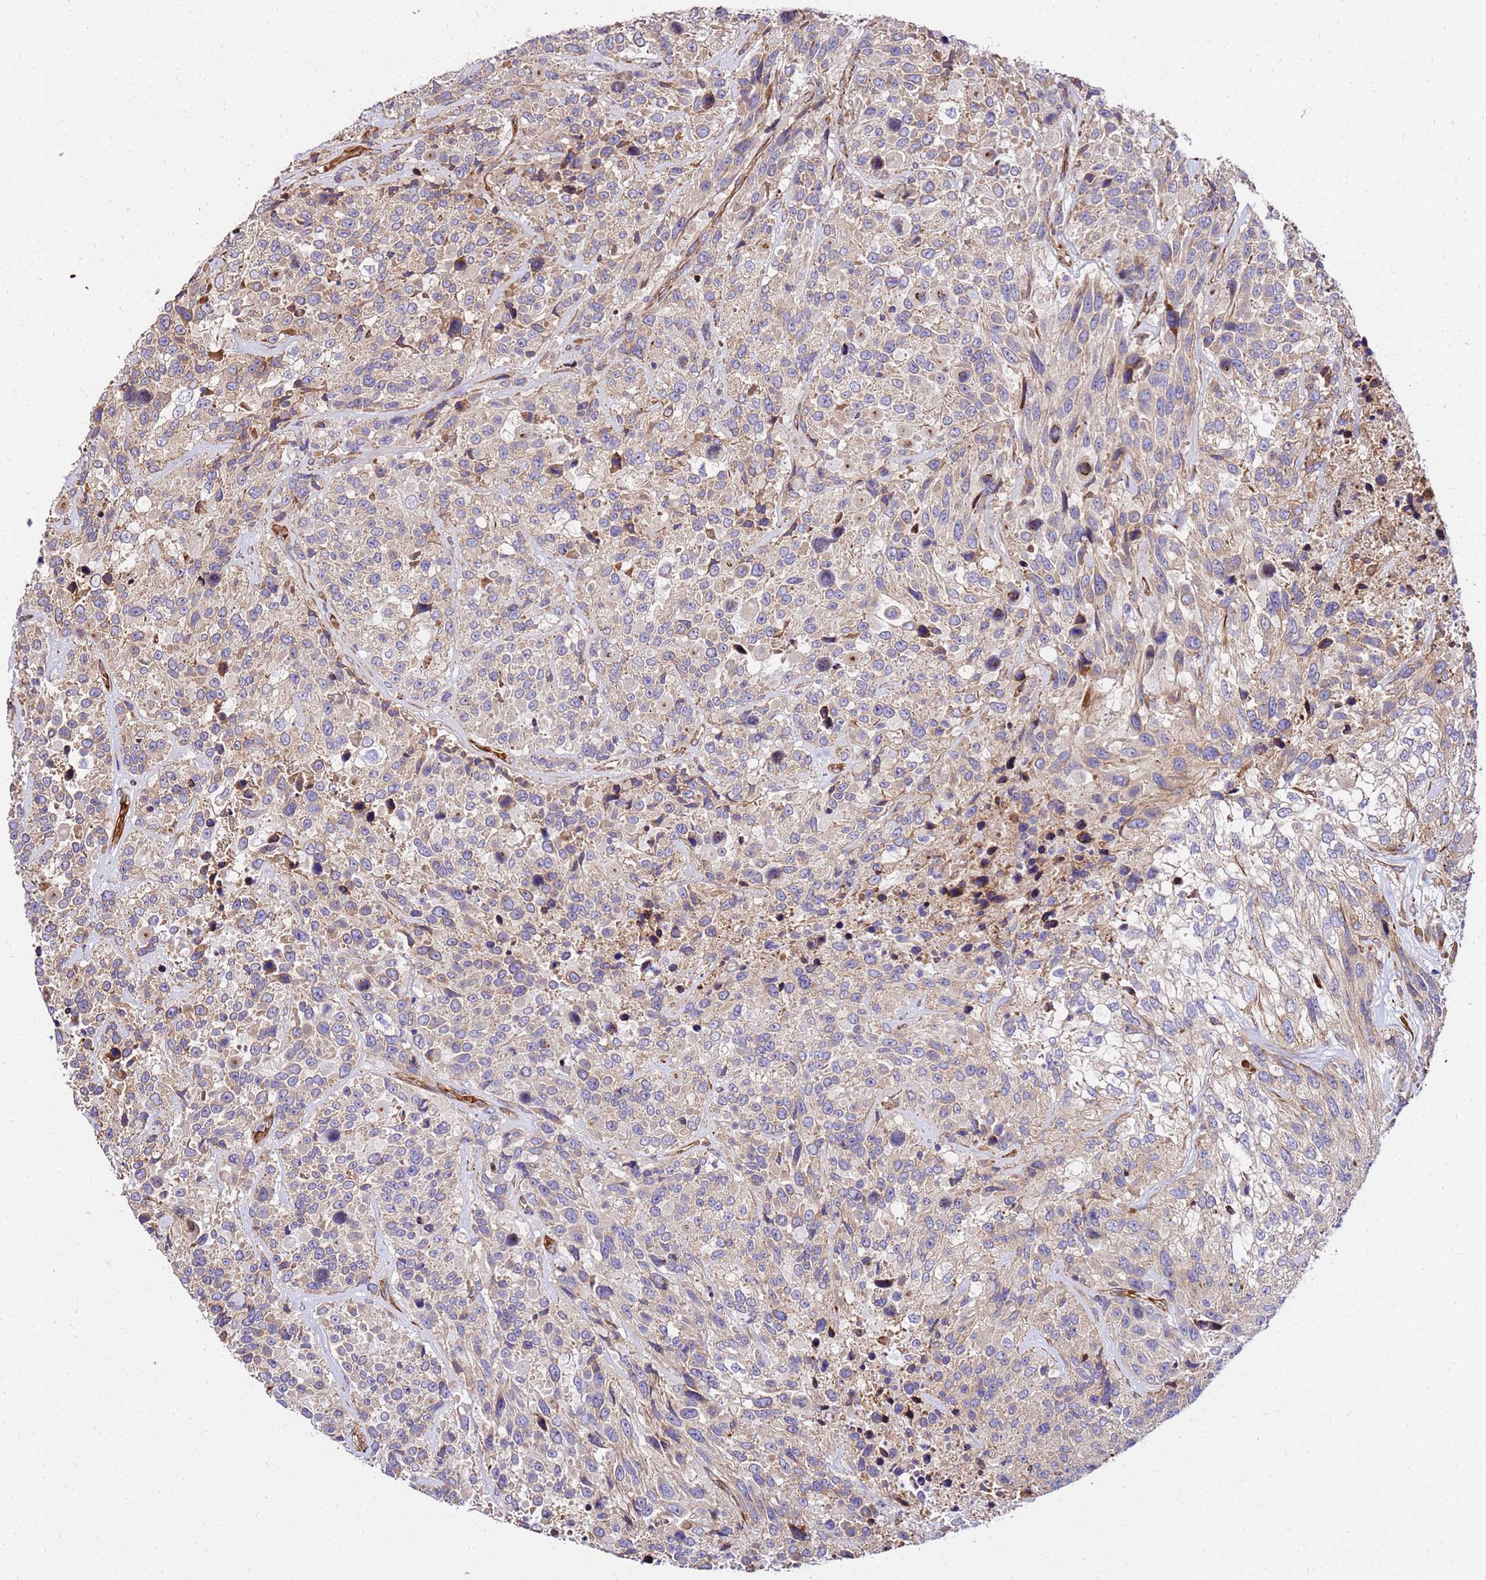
{"staining": {"intensity": "moderate", "quantity": "<25%", "location": "cytoplasmic/membranous"}, "tissue": "urothelial cancer", "cell_type": "Tumor cells", "image_type": "cancer", "snomed": [{"axis": "morphology", "description": "Urothelial carcinoma, High grade"}, {"axis": "topography", "description": "Urinary bladder"}], "caption": "Protein staining of urothelial cancer tissue shows moderate cytoplasmic/membranous staining in approximately <25% of tumor cells.", "gene": "WWC2", "patient": {"sex": "female", "age": 70}}